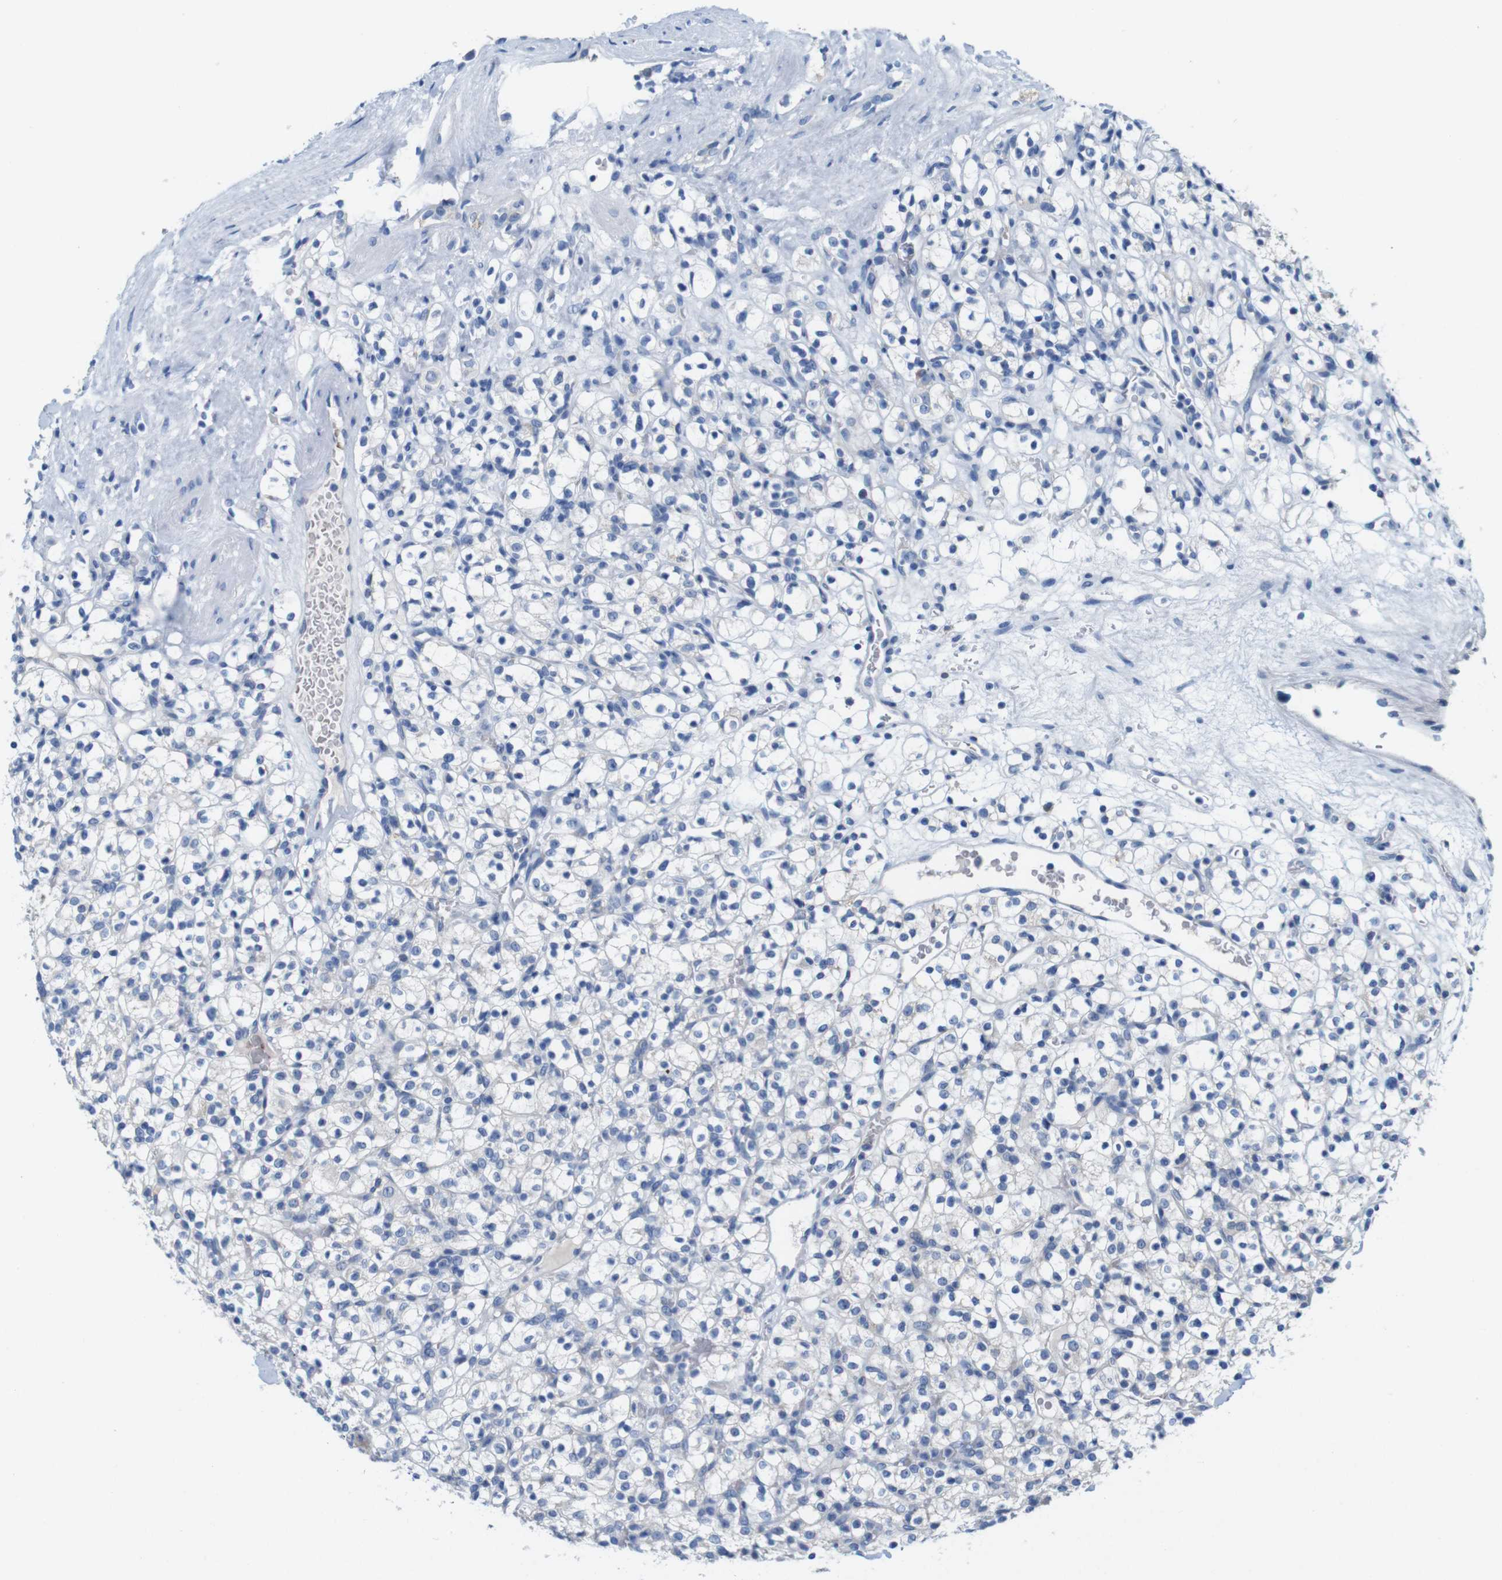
{"staining": {"intensity": "negative", "quantity": "none", "location": "none"}, "tissue": "renal cancer", "cell_type": "Tumor cells", "image_type": "cancer", "snomed": [{"axis": "morphology", "description": "Normal tissue, NOS"}, {"axis": "morphology", "description": "Adenocarcinoma, NOS"}, {"axis": "topography", "description": "Kidney"}], "caption": "The immunohistochemistry image has no significant positivity in tumor cells of renal cancer (adenocarcinoma) tissue. (DAB (3,3'-diaminobenzidine) immunohistochemistry, high magnification).", "gene": "IGSF8", "patient": {"sex": "female", "age": 72}}